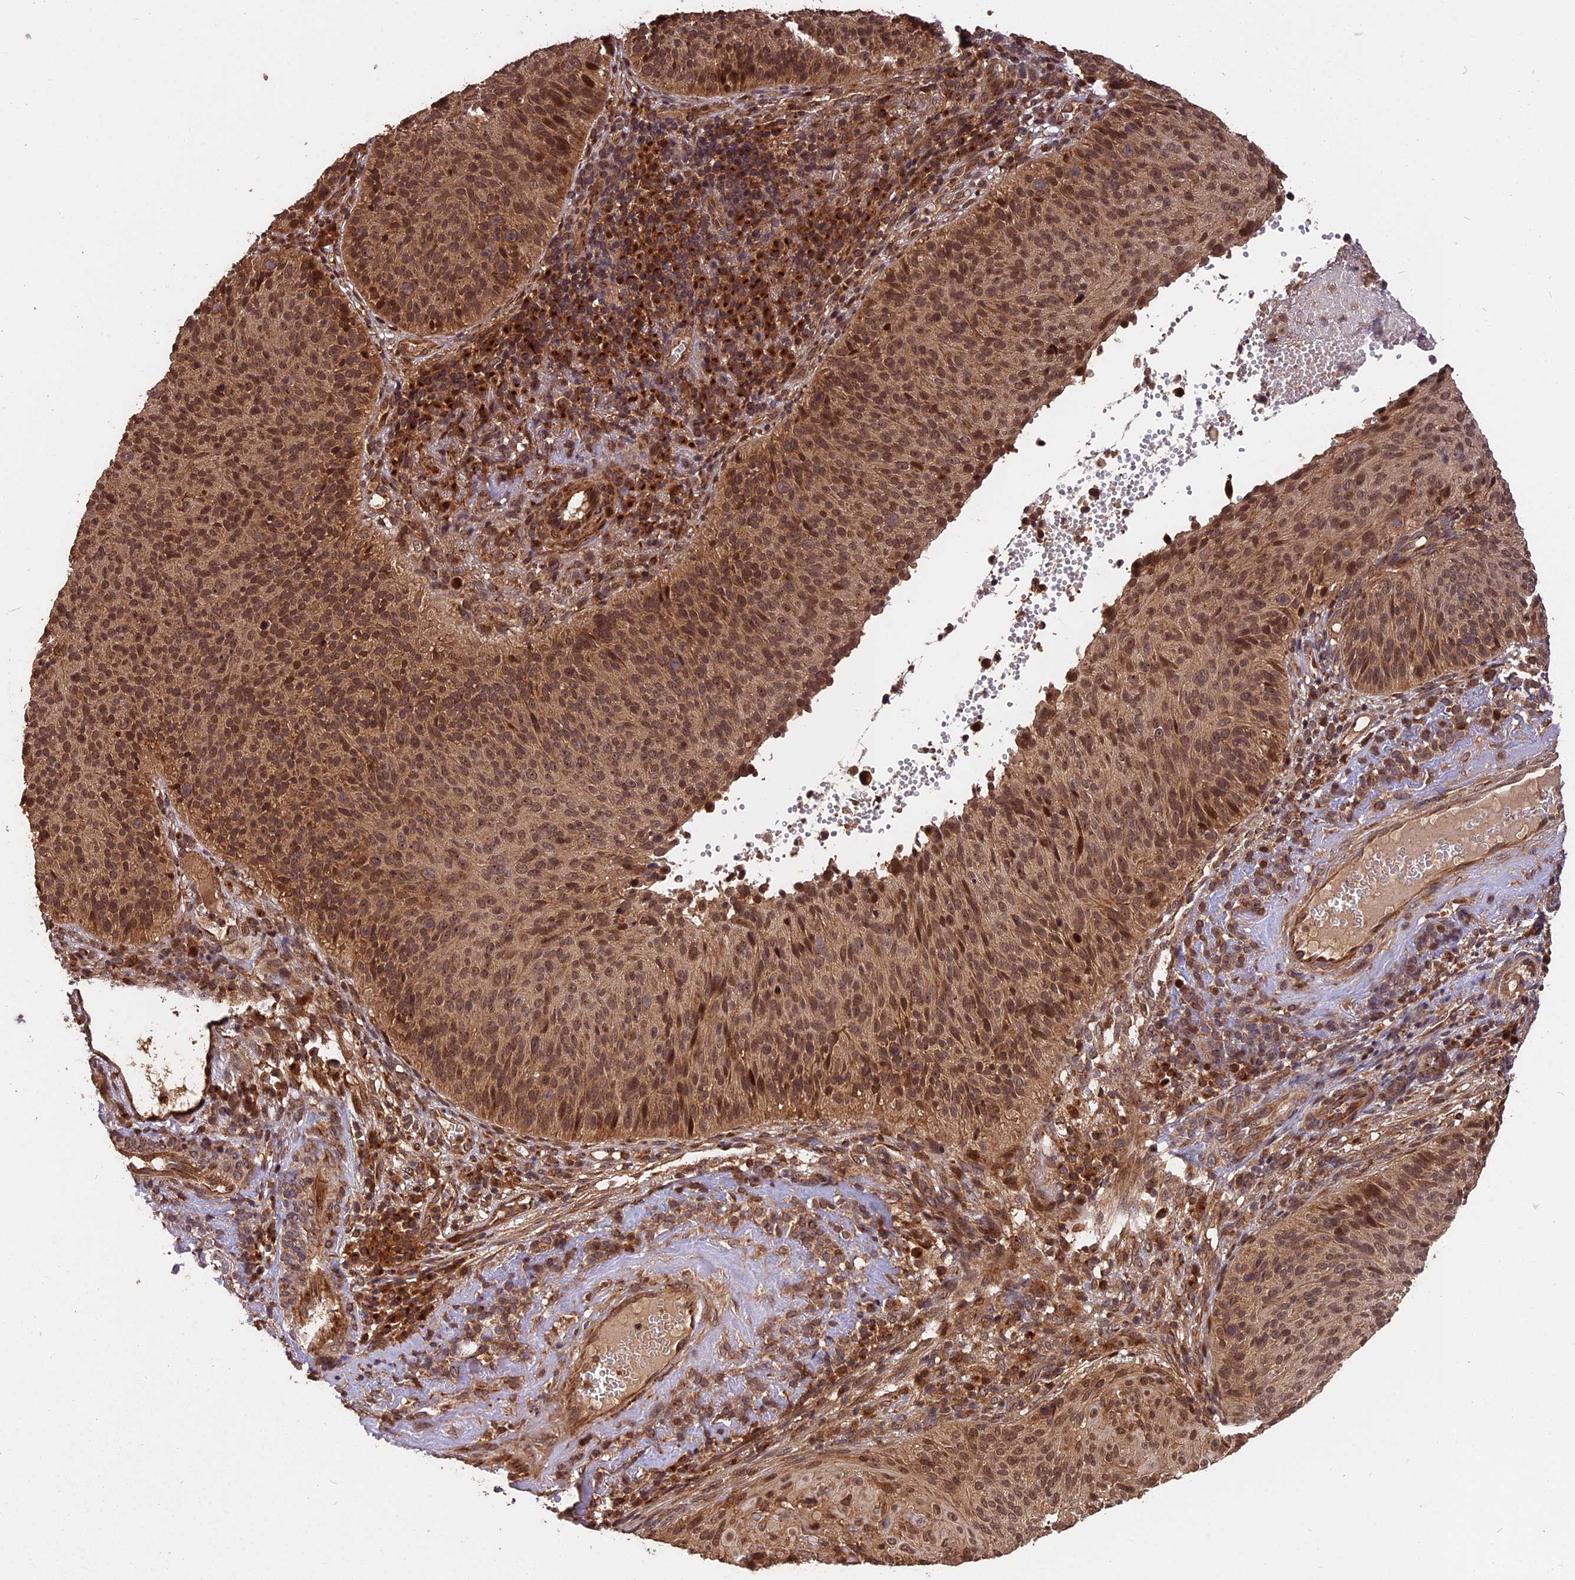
{"staining": {"intensity": "moderate", "quantity": ">75%", "location": "nuclear"}, "tissue": "cervical cancer", "cell_type": "Tumor cells", "image_type": "cancer", "snomed": [{"axis": "morphology", "description": "Squamous cell carcinoma, NOS"}, {"axis": "topography", "description": "Cervix"}], "caption": "Immunohistochemistry (IHC) of human cervical cancer exhibits medium levels of moderate nuclear expression in approximately >75% of tumor cells. The staining was performed using DAB to visualize the protein expression in brown, while the nuclei were stained in blue with hematoxylin (Magnification: 20x).", "gene": "ESCO1", "patient": {"sex": "female", "age": 74}}